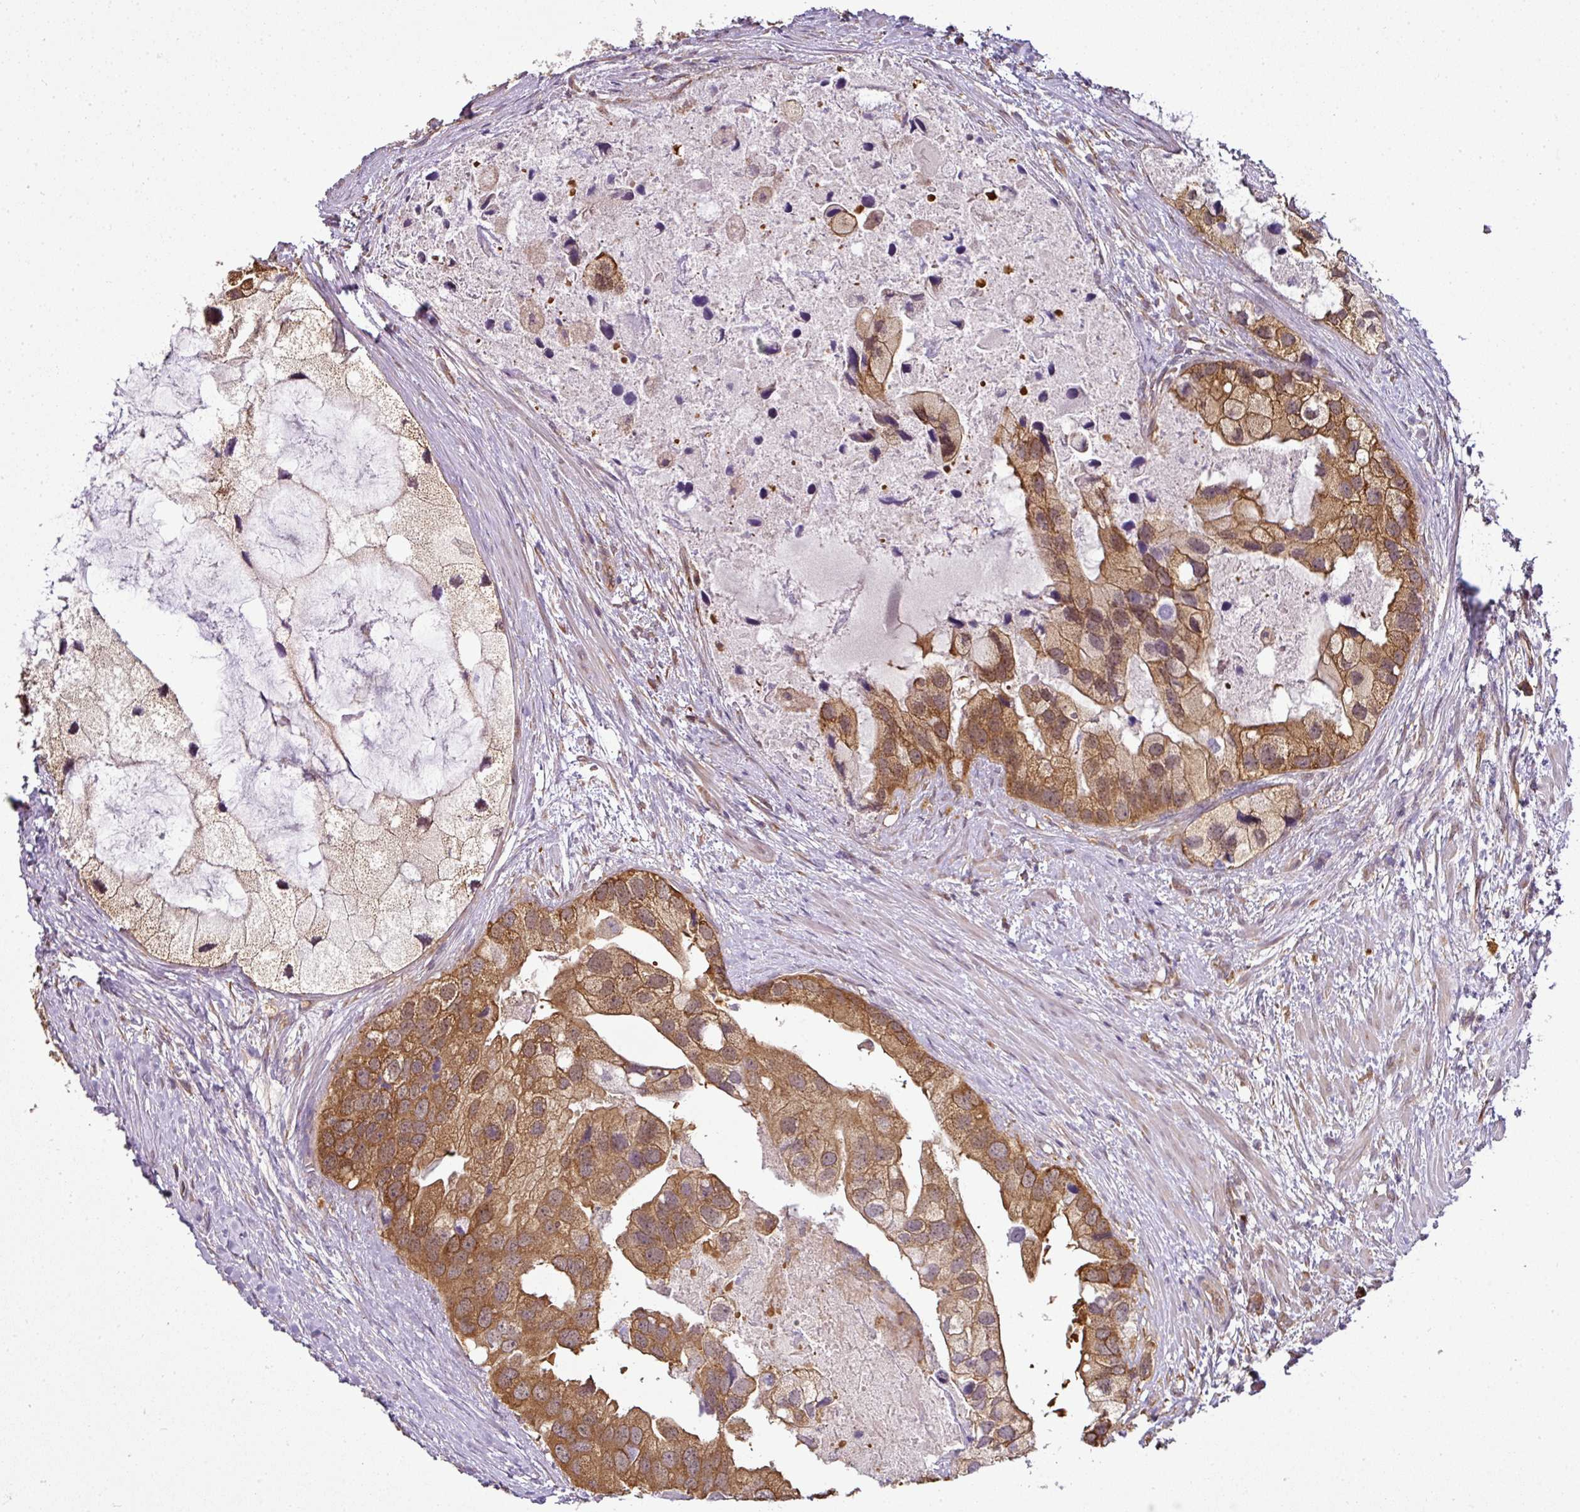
{"staining": {"intensity": "strong", "quantity": ">75%", "location": "cytoplasmic/membranous,nuclear"}, "tissue": "prostate cancer", "cell_type": "Tumor cells", "image_type": "cancer", "snomed": [{"axis": "morphology", "description": "Adenocarcinoma, High grade"}, {"axis": "topography", "description": "Prostate"}], "caption": "Protein staining of prostate cancer (adenocarcinoma (high-grade)) tissue shows strong cytoplasmic/membranous and nuclear staining in about >75% of tumor cells. The staining was performed using DAB to visualize the protein expression in brown, while the nuclei were stained in blue with hematoxylin (Magnification: 20x).", "gene": "RBM4B", "patient": {"sex": "male", "age": 62}}